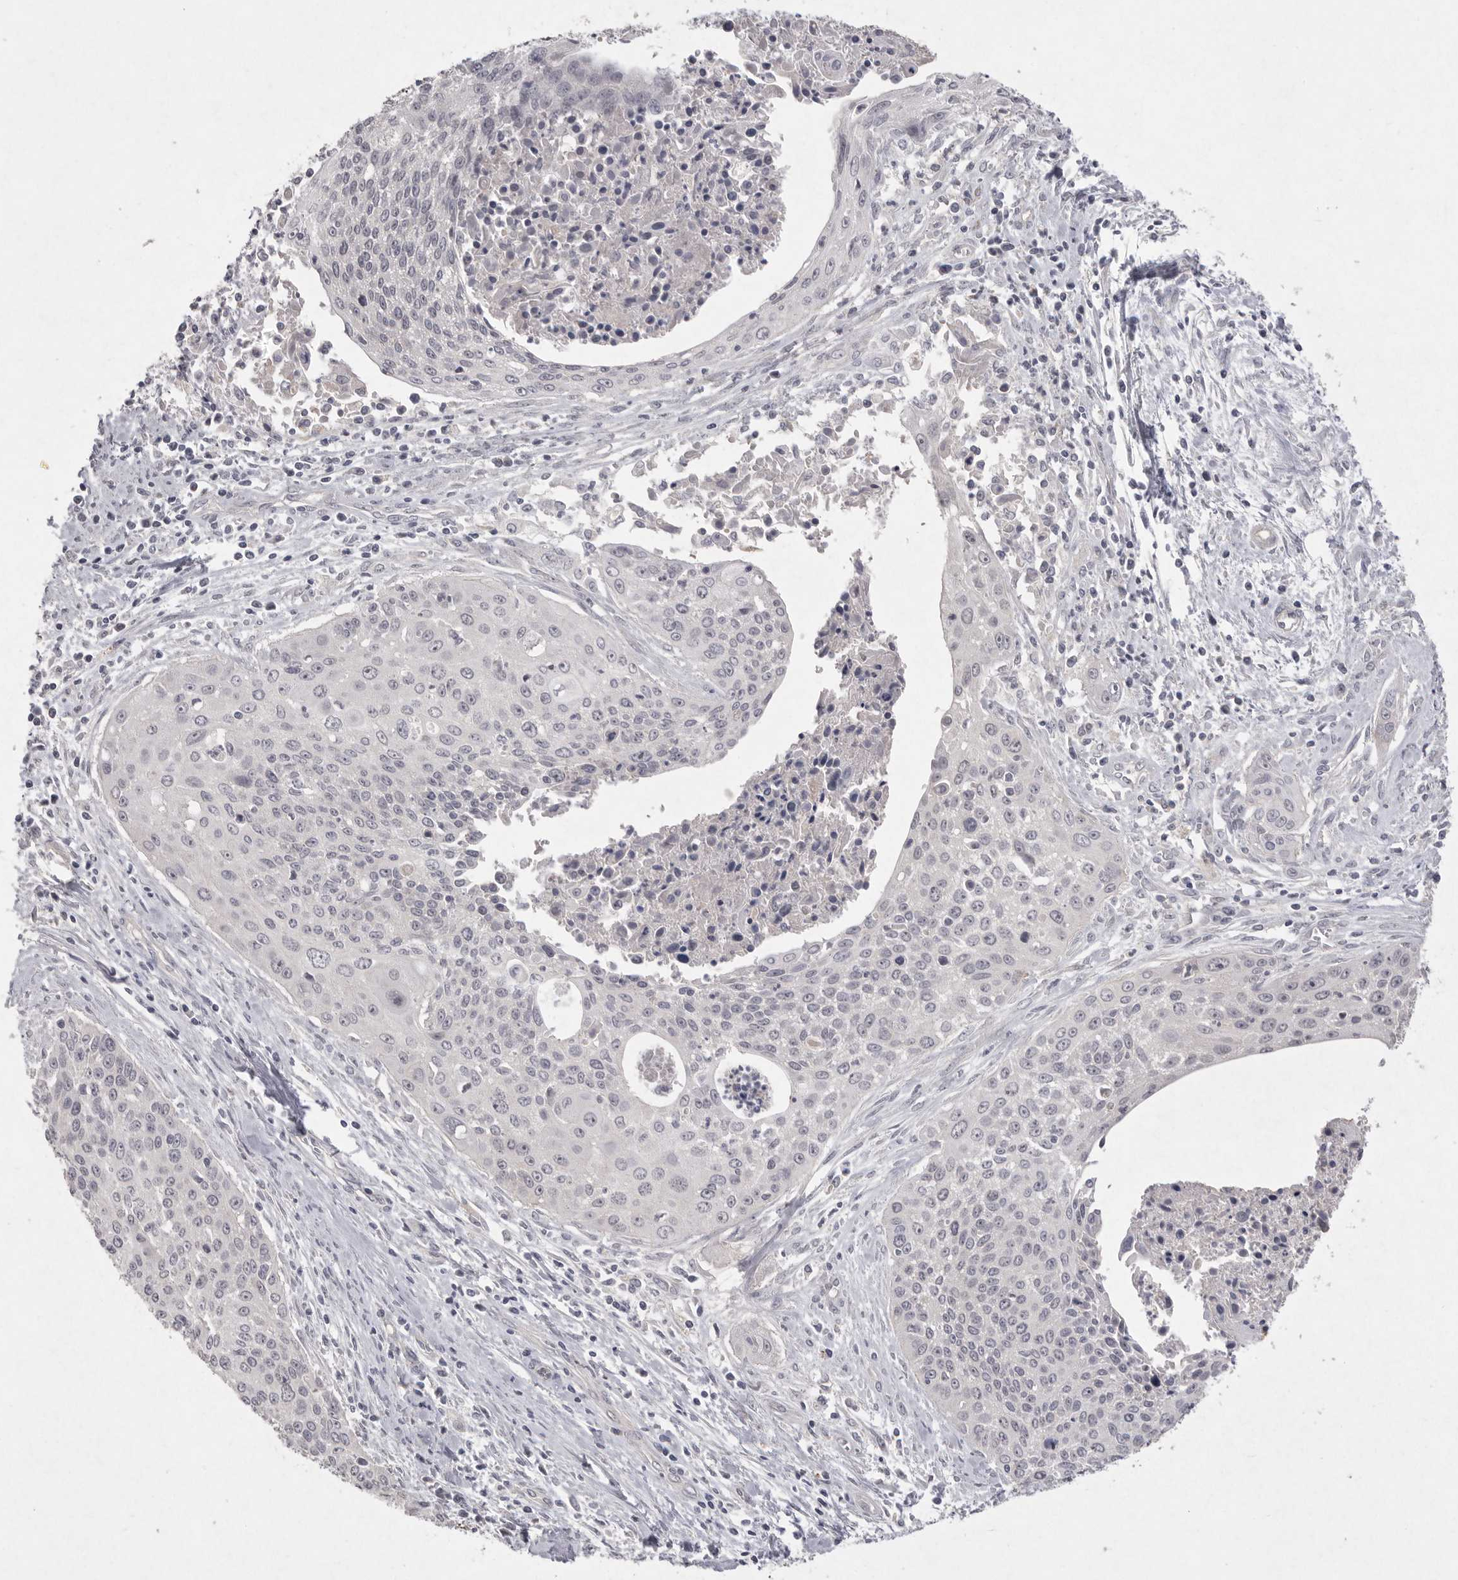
{"staining": {"intensity": "negative", "quantity": "none", "location": "none"}, "tissue": "cervical cancer", "cell_type": "Tumor cells", "image_type": "cancer", "snomed": [{"axis": "morphology", "description": "Squamous cell carcinoma, NOS"}, {"axis": "topography", "description": "Cervix"}], "caption": "Immunohistochemistry image of human cervical cancer stained for a protein (brown), which shows no positivity in tumor cells.", "gene": "VANGL2", "patient": {"sex": "female", "age": 55}}